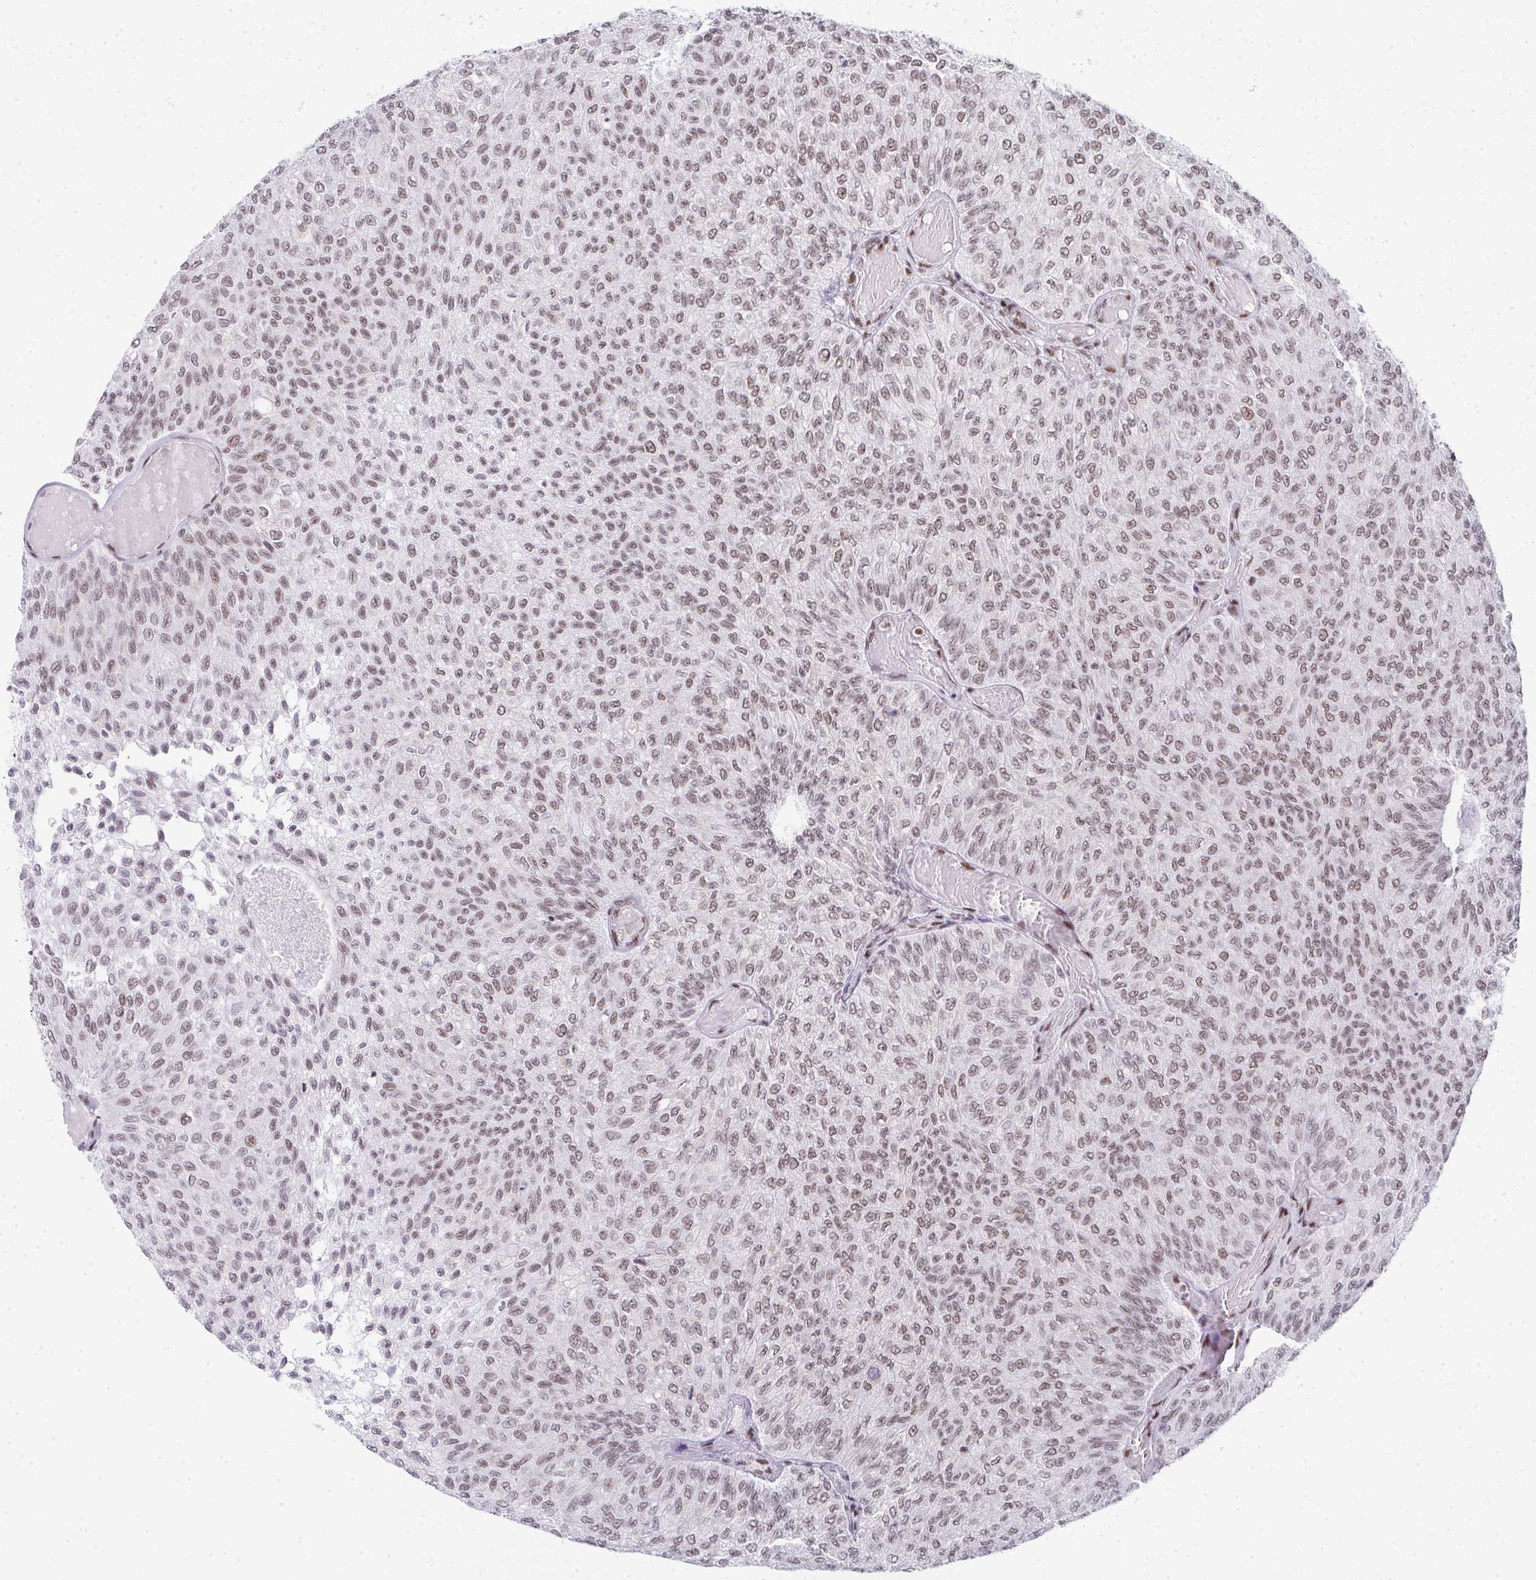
{"staining": {"intensity": "moderate", "quantity": ">75%", "location": "nuclear"}, "tissue": "urothelial cancer", "cell_type": "Tumor cells", "image_type": "cancer", "snomed": [{"axis": "morphology", "description": "Urothelial carcinoma, Low grade"}, {"axis": "topography", "description": "Urinary bladder"}], "caption": "Immunohistochemistry (IHC) staining of urothelial cancer, which displays medium levels of moderate nuclear positivity in about >75% of tumor cells indicating moderate nuclear protein expression. The staining was performed using DAB (brown) for protein detection and nuclei were counterstained in hematoxylin (blue).", "gene": "CREBBP", "patient": {"sex": "male", "age": 78}}